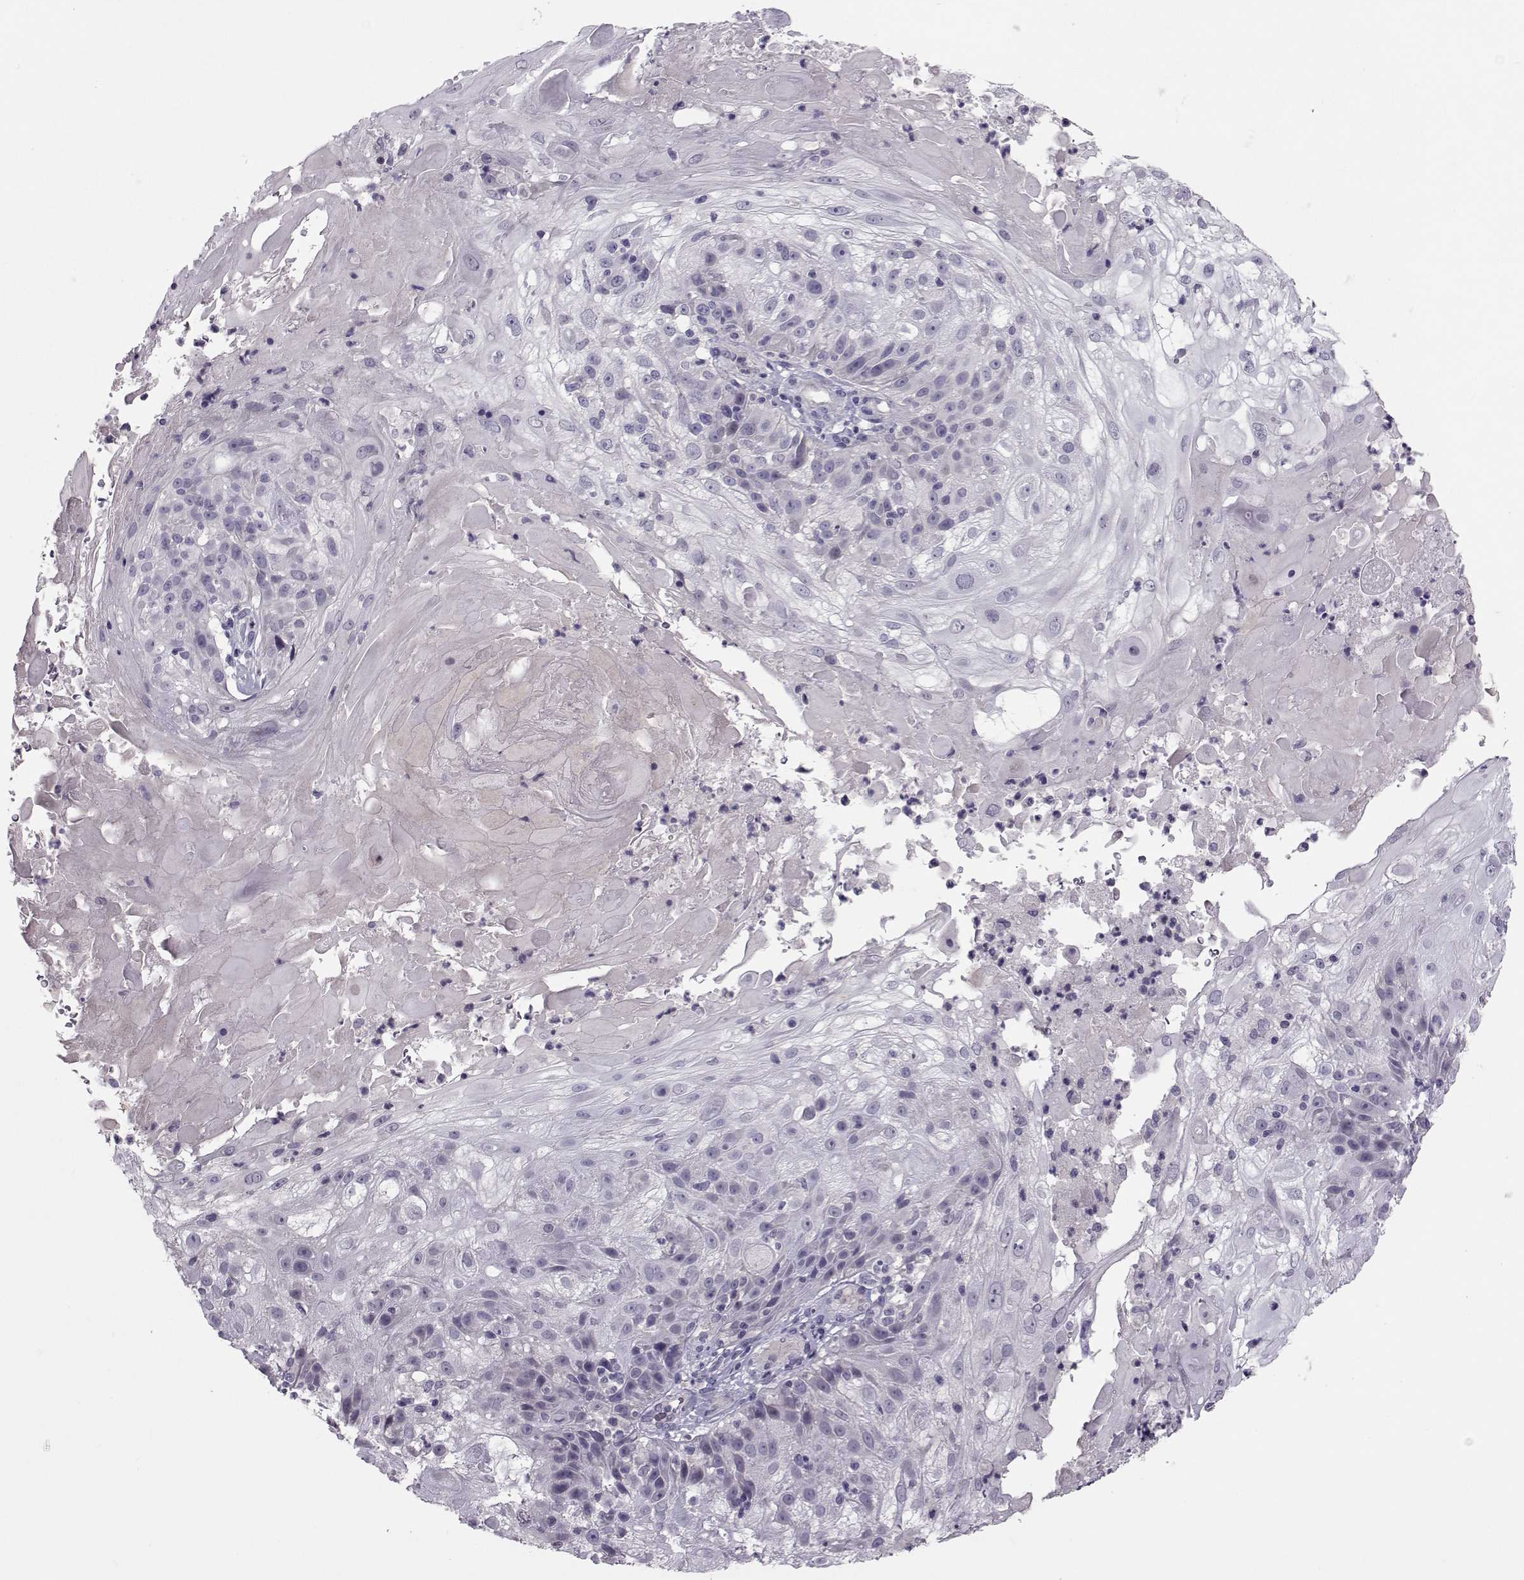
{"staining": {"intensity": "negative", "quantity": "none", "location": "none"}, "tissue": "skin cancer", "cell_type": "Tumor cells", "image_type": "cancer", "snomed": [{"axis": "morphology", "description": "Normal tissue, NOS"}, {"axis": "morphology", "description": "Squamous cell carcinoma, NOS"}, {"axis": "topography", "description": "Skin"}], "caption": "This micrograph is of skin squamous cell carcinoma stained with IHC to label a protein in brown with the nuclei are counter-stained blue. There is no staining in tumor cells.", "gene": "ASRGL1", "patient": {"sex": "female", "age": 83}}